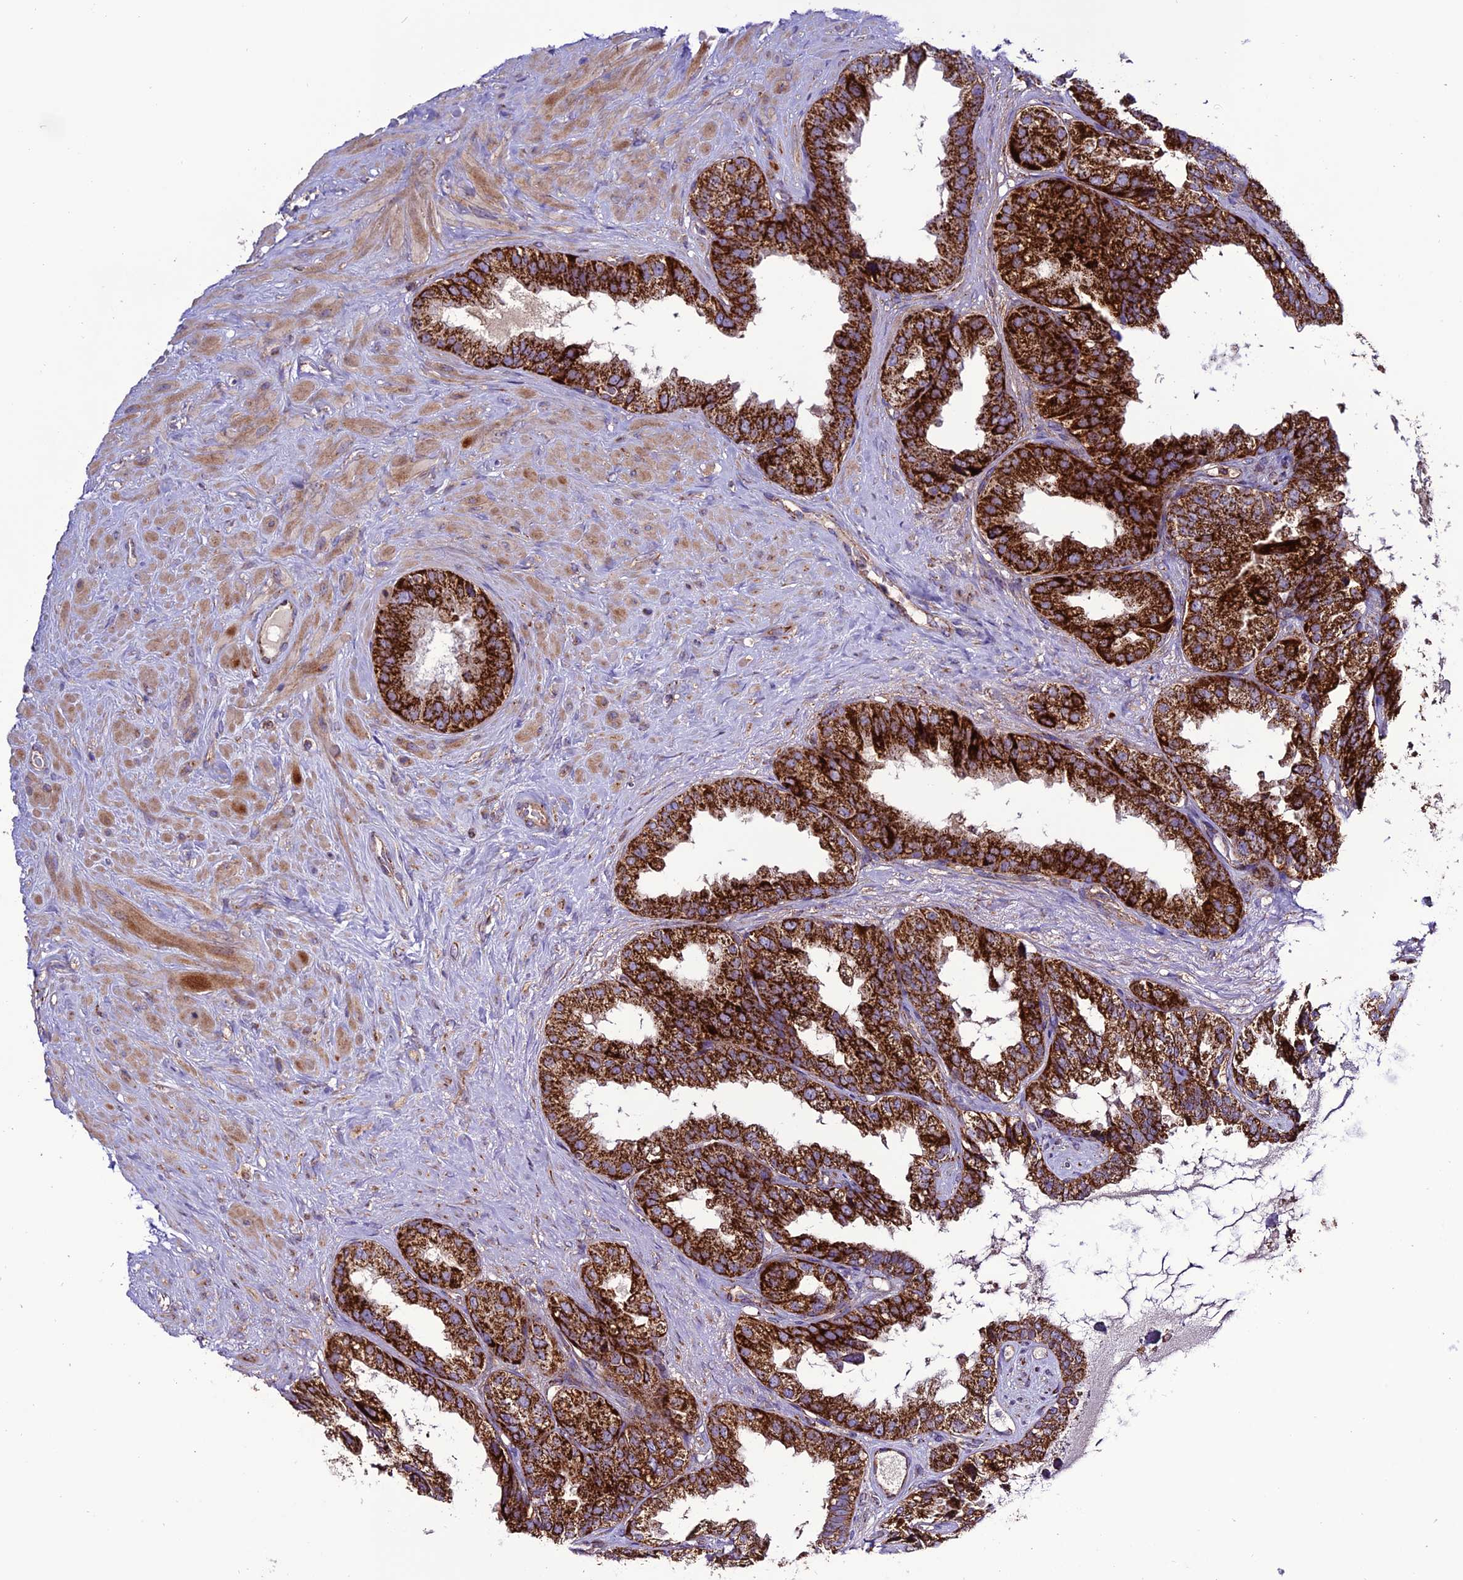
{"staining": {"intensity": "strong", "quantity": ">75%", "location": "cytoplasmic/membranous"}, "tissue": "seminal vesicle", "cell_type": "Glandular cells", "image_type": "normal", "snomed": [{"axis": "morphology", "description": "Normal tissue, NOS"}, {"axis": "topography", "description": "Seminal veicle"}], "caption": "Seminal vesicle stained with immunohistochemistry (IHC) exhibits strong cytoplasmic/membranous expression in approximately >75% of glandular cells. The staining is performed using DAB (3,3'-diaminobenzidine) brown chromogen to label protein expression. The nuclei are counter-stained blue using hematoxylin.", "gene": "MRPS9", "patient": {"sex": "male", "age": 80}}